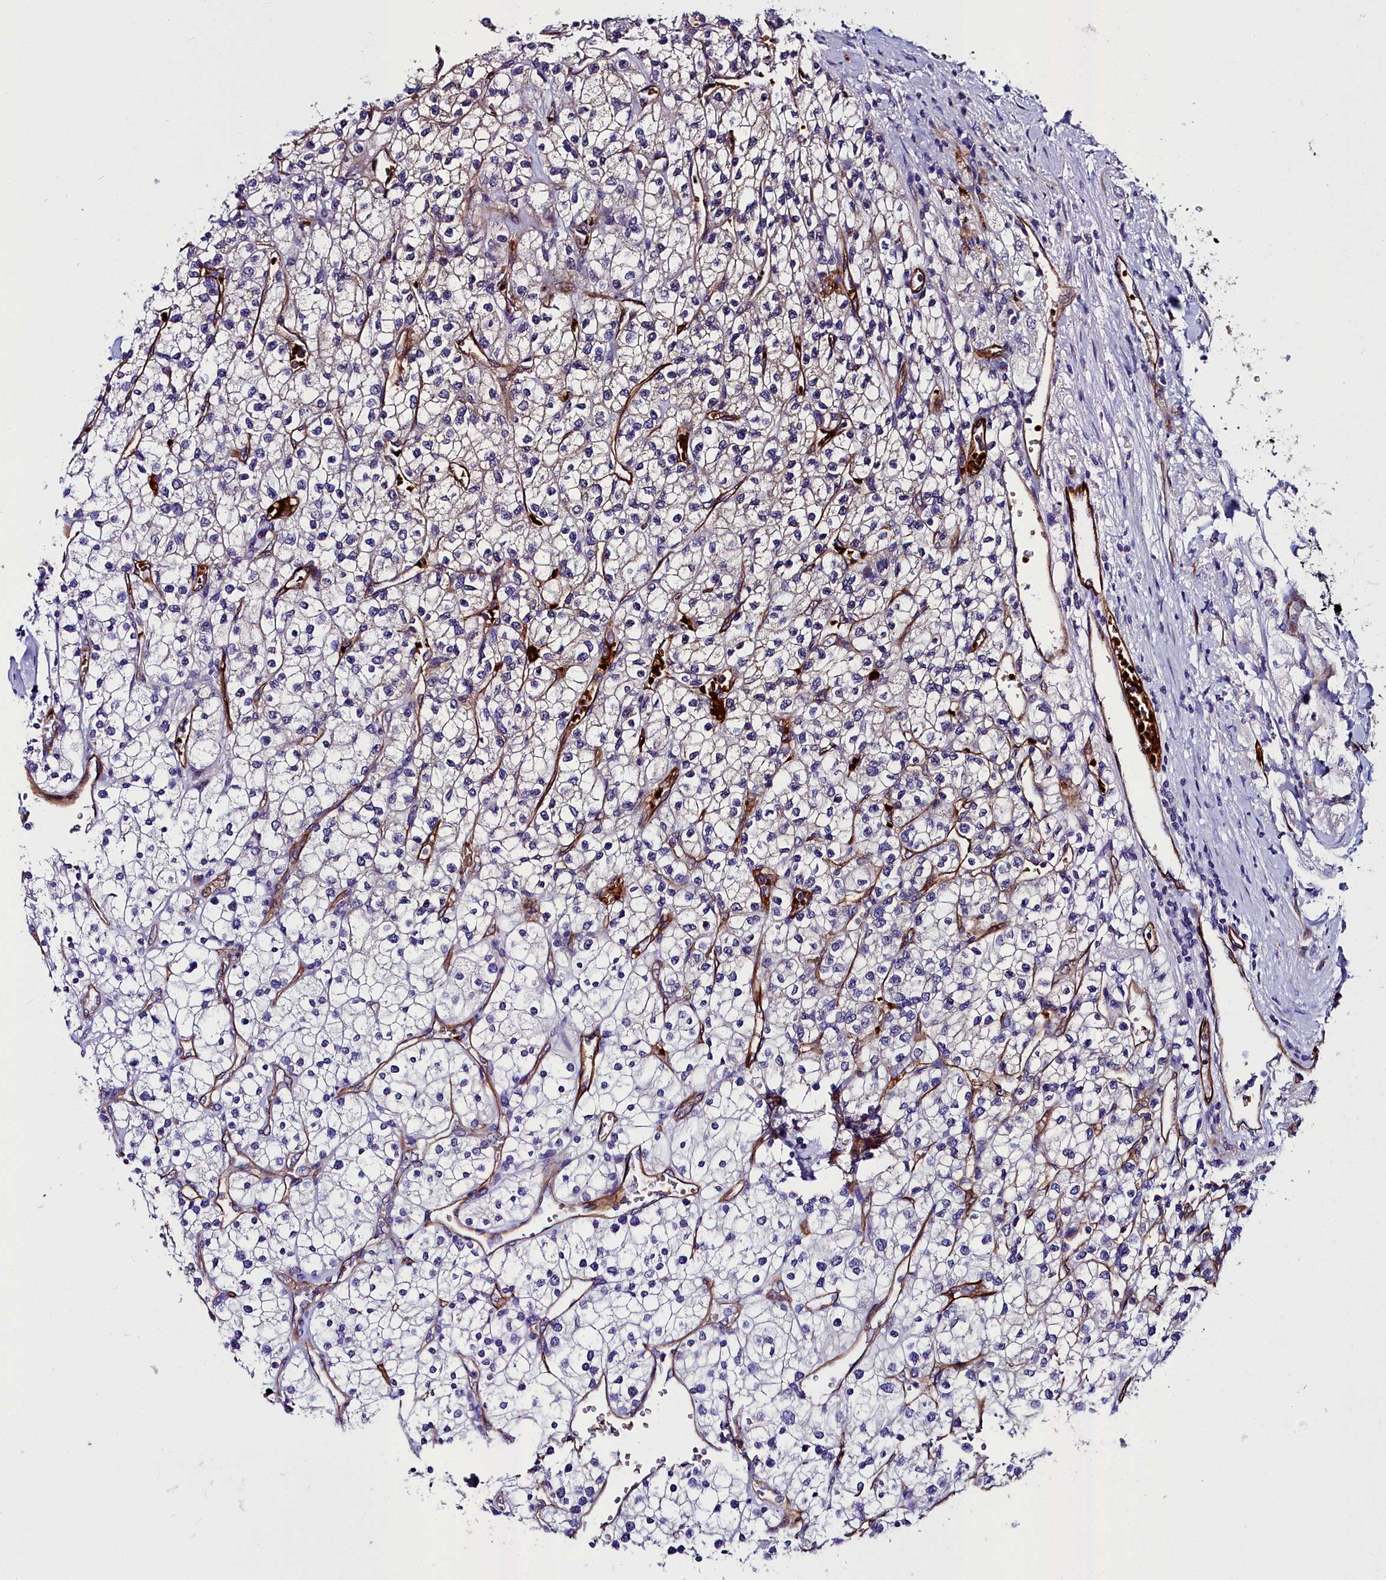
{"staining": {"intensity": "negative", "quantity": "none", "location": "none"}, "tissue": "renal cancer", "cell_type": "Tumor cells", "image_type": "cancer", "snomed": [{"axis": "morphology", "description": "Adenocarcinoma, NOS"}, {"axis": "topography", "description": "Kidney"}], "caption": "Immunohistochemical staining of human adenocarcinoma (renal) displays no significant staining in tumor cells.", "gene": "CYP4F11", "patient": {"sex": "male", "age": 80}}